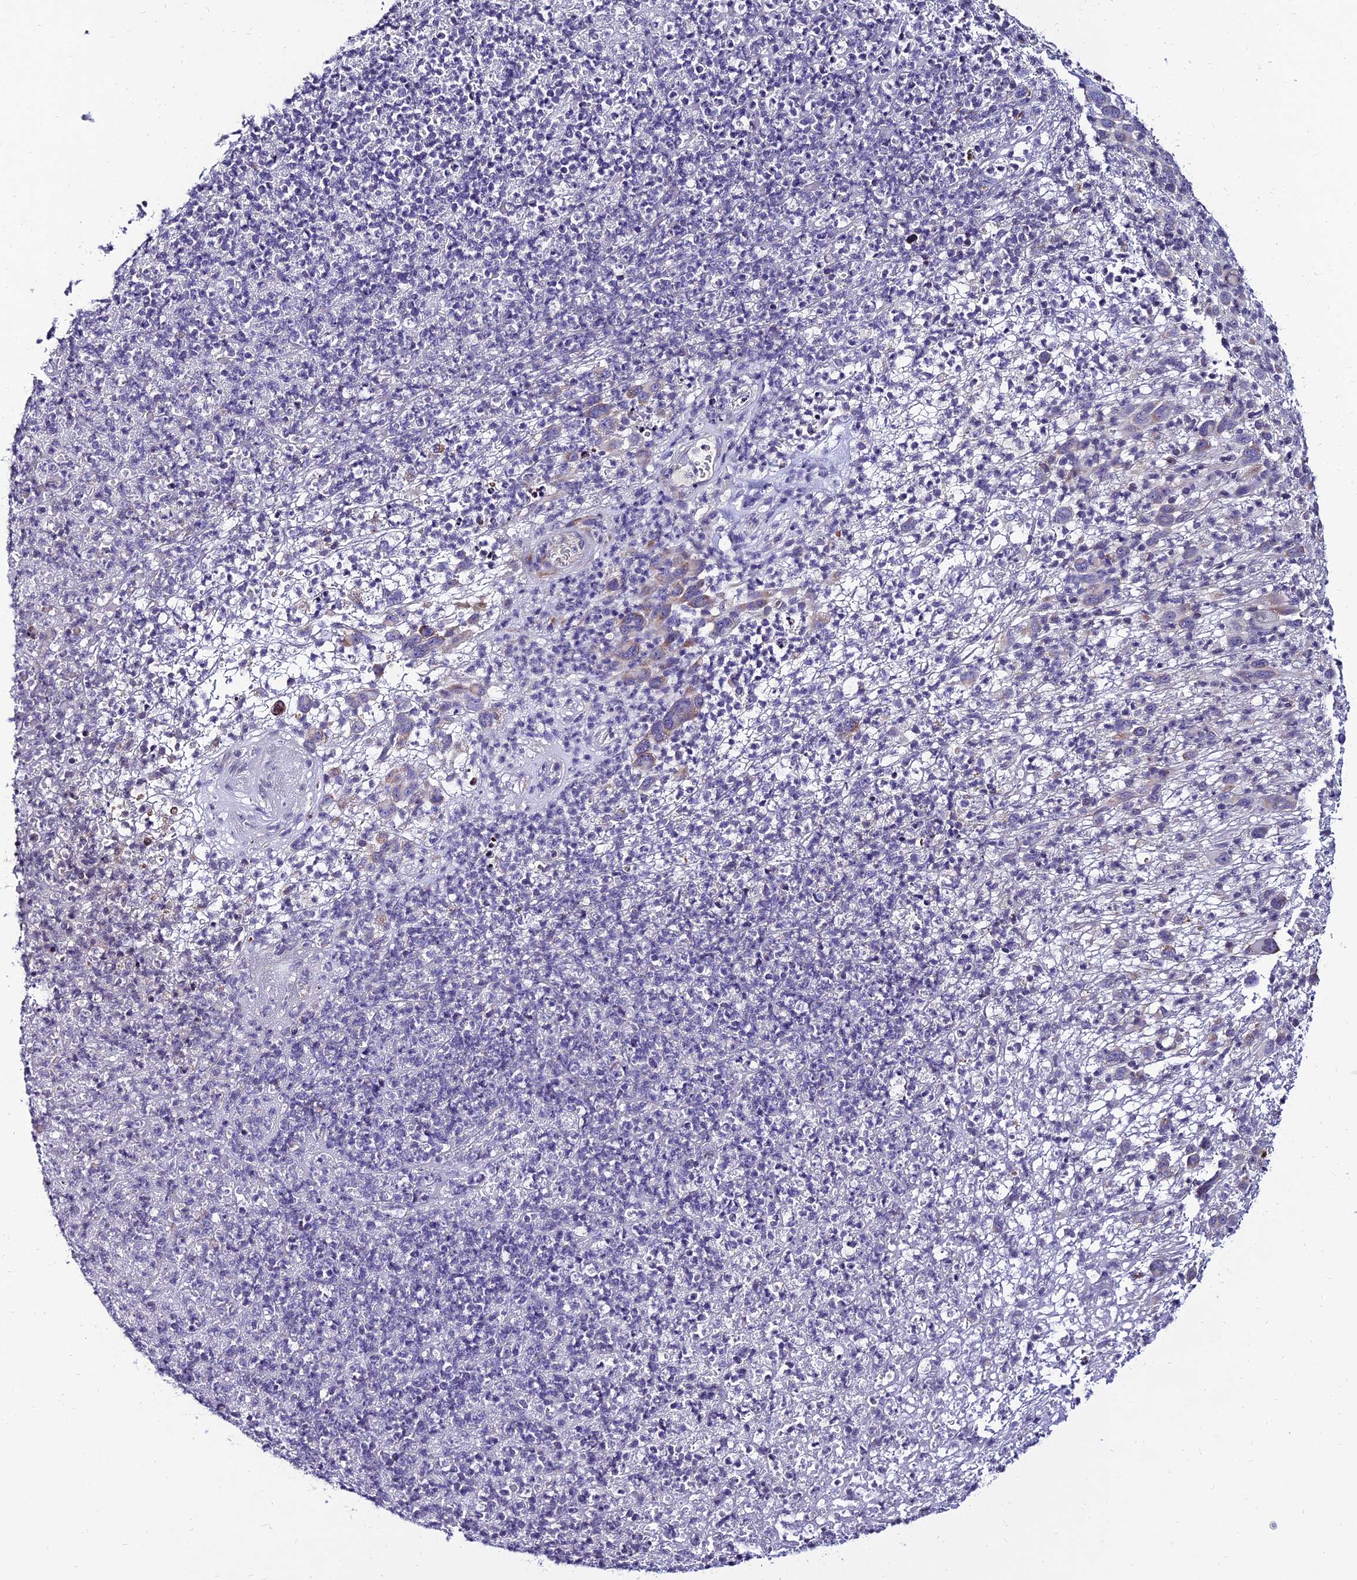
{"staining": {"intensity": "weak", "quantity": "<25%", "location": "cytoplasmic/membranous"}, "tissue": "melanoma", "cell_type": "Tumor cells", "image_type": "cancer", "snomed": [{"axis": "morphology", "description": "Malignant melanoma, NOS"}, {"axis": "topography", "description": "Skin"}], "caption": "This micrograph is of melanoma stained with IHC to label a protein in brown with the nuclei are counter-stained blue. There is no staining in tumor cells.", "gene": "CDNF", "patient": {"sex": "male", "age": 49}}